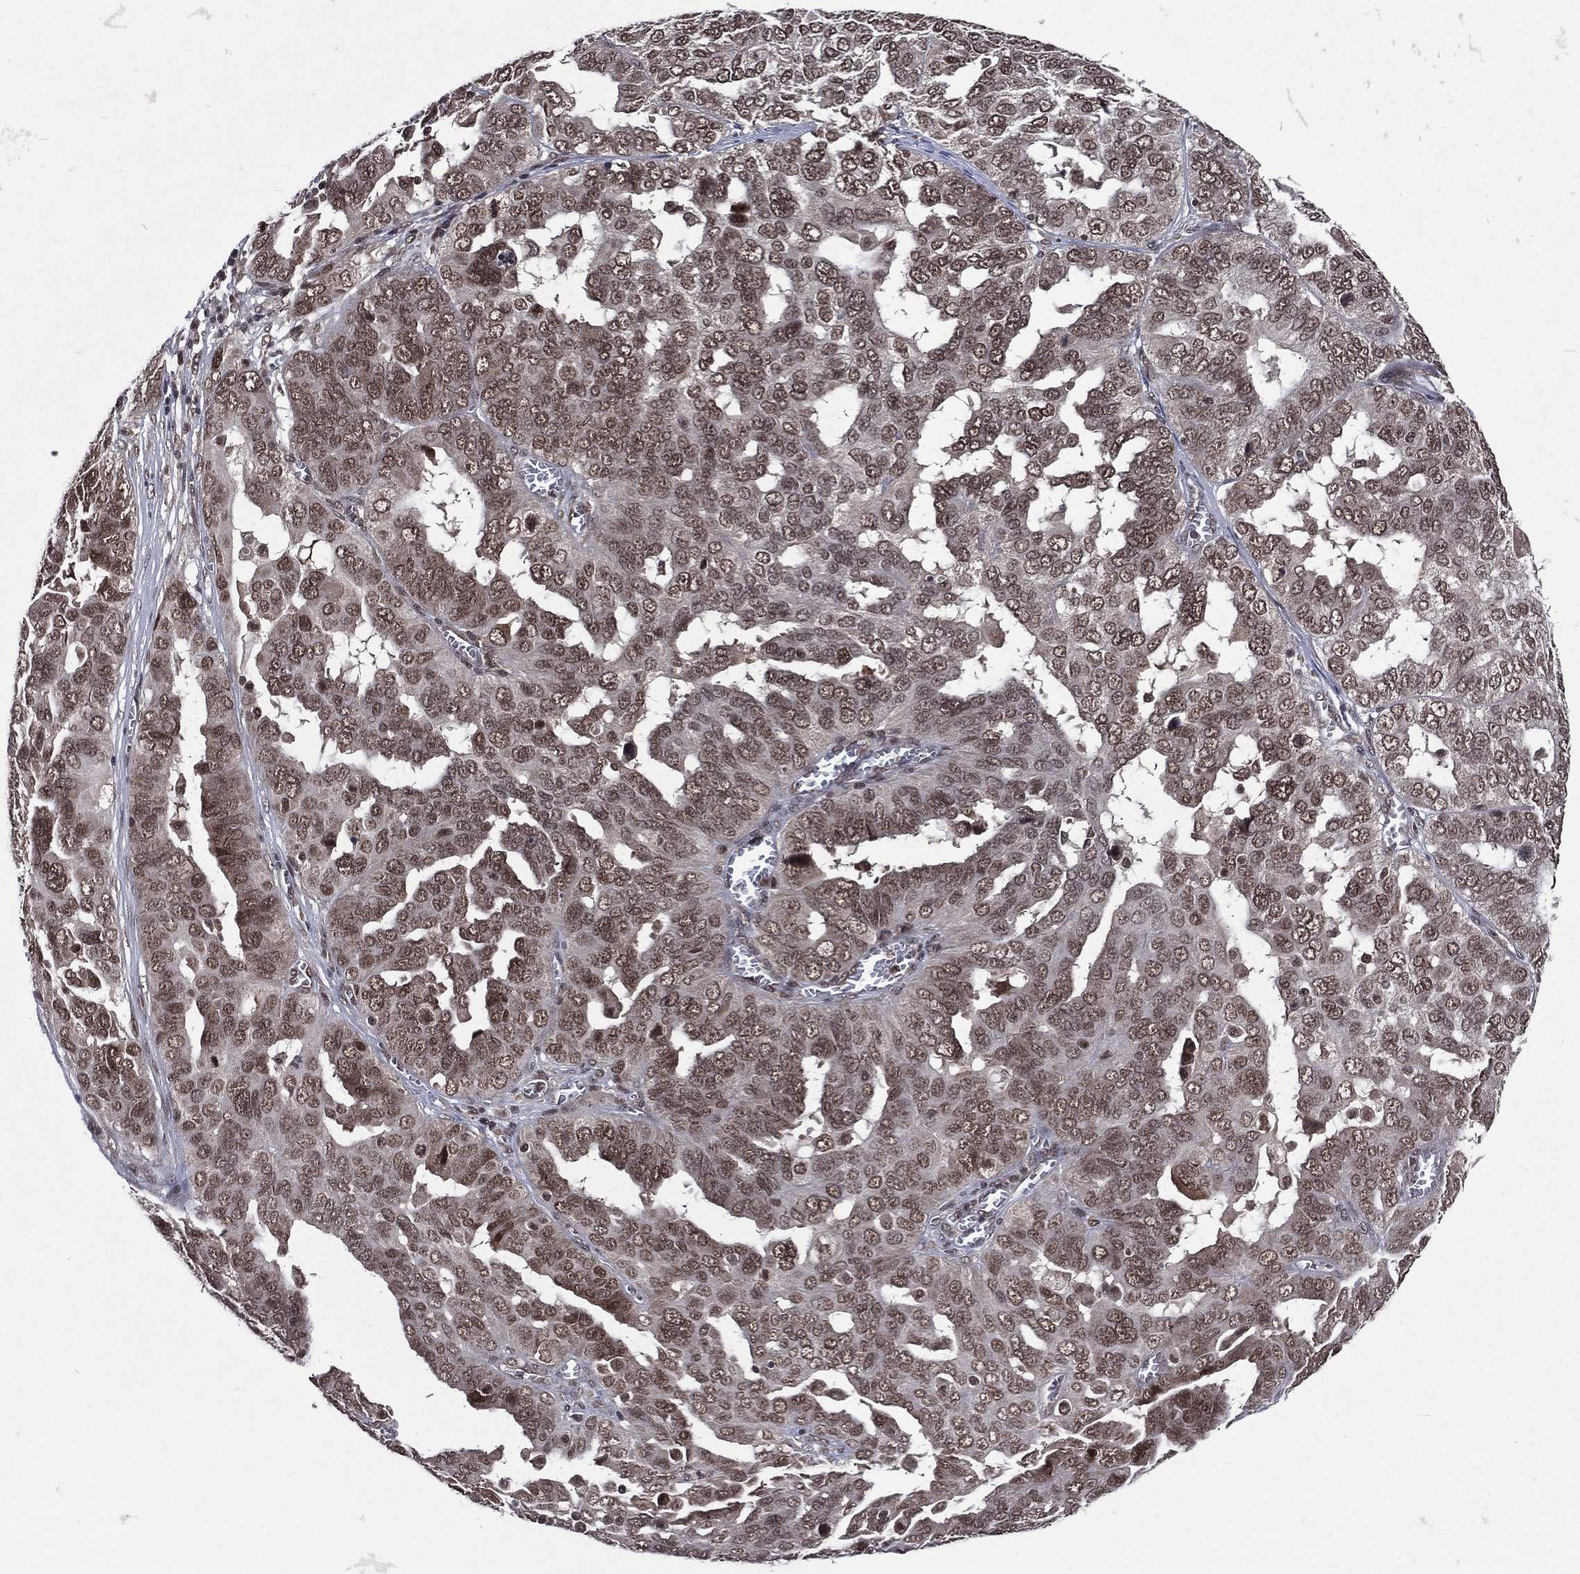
{"staining": {"intensity": "weak", "quantity": "25%-75%", "location": "cytoplasmic/membranous,nuclear"}, "tissue": "ovarian cancer", "cell_type": "Tumor cells", "image_type": "cancer", "snomed": [{"axis": "morphology", "description": "Carcinoma, endometroid"}, {"axis": "topography", "description": "Soft tissue"}, {"axis": "topography", "description": "Ovary"}], "caption": "This is a micrograph of IHC staining of ovarian cancer (endometroid carcinoma), which shows weak expression in the cytoplasmic/membranous and nuclear of tumor cells.", "gene": "DMAP1", "patient": {"sex": "female", "age": 52}}